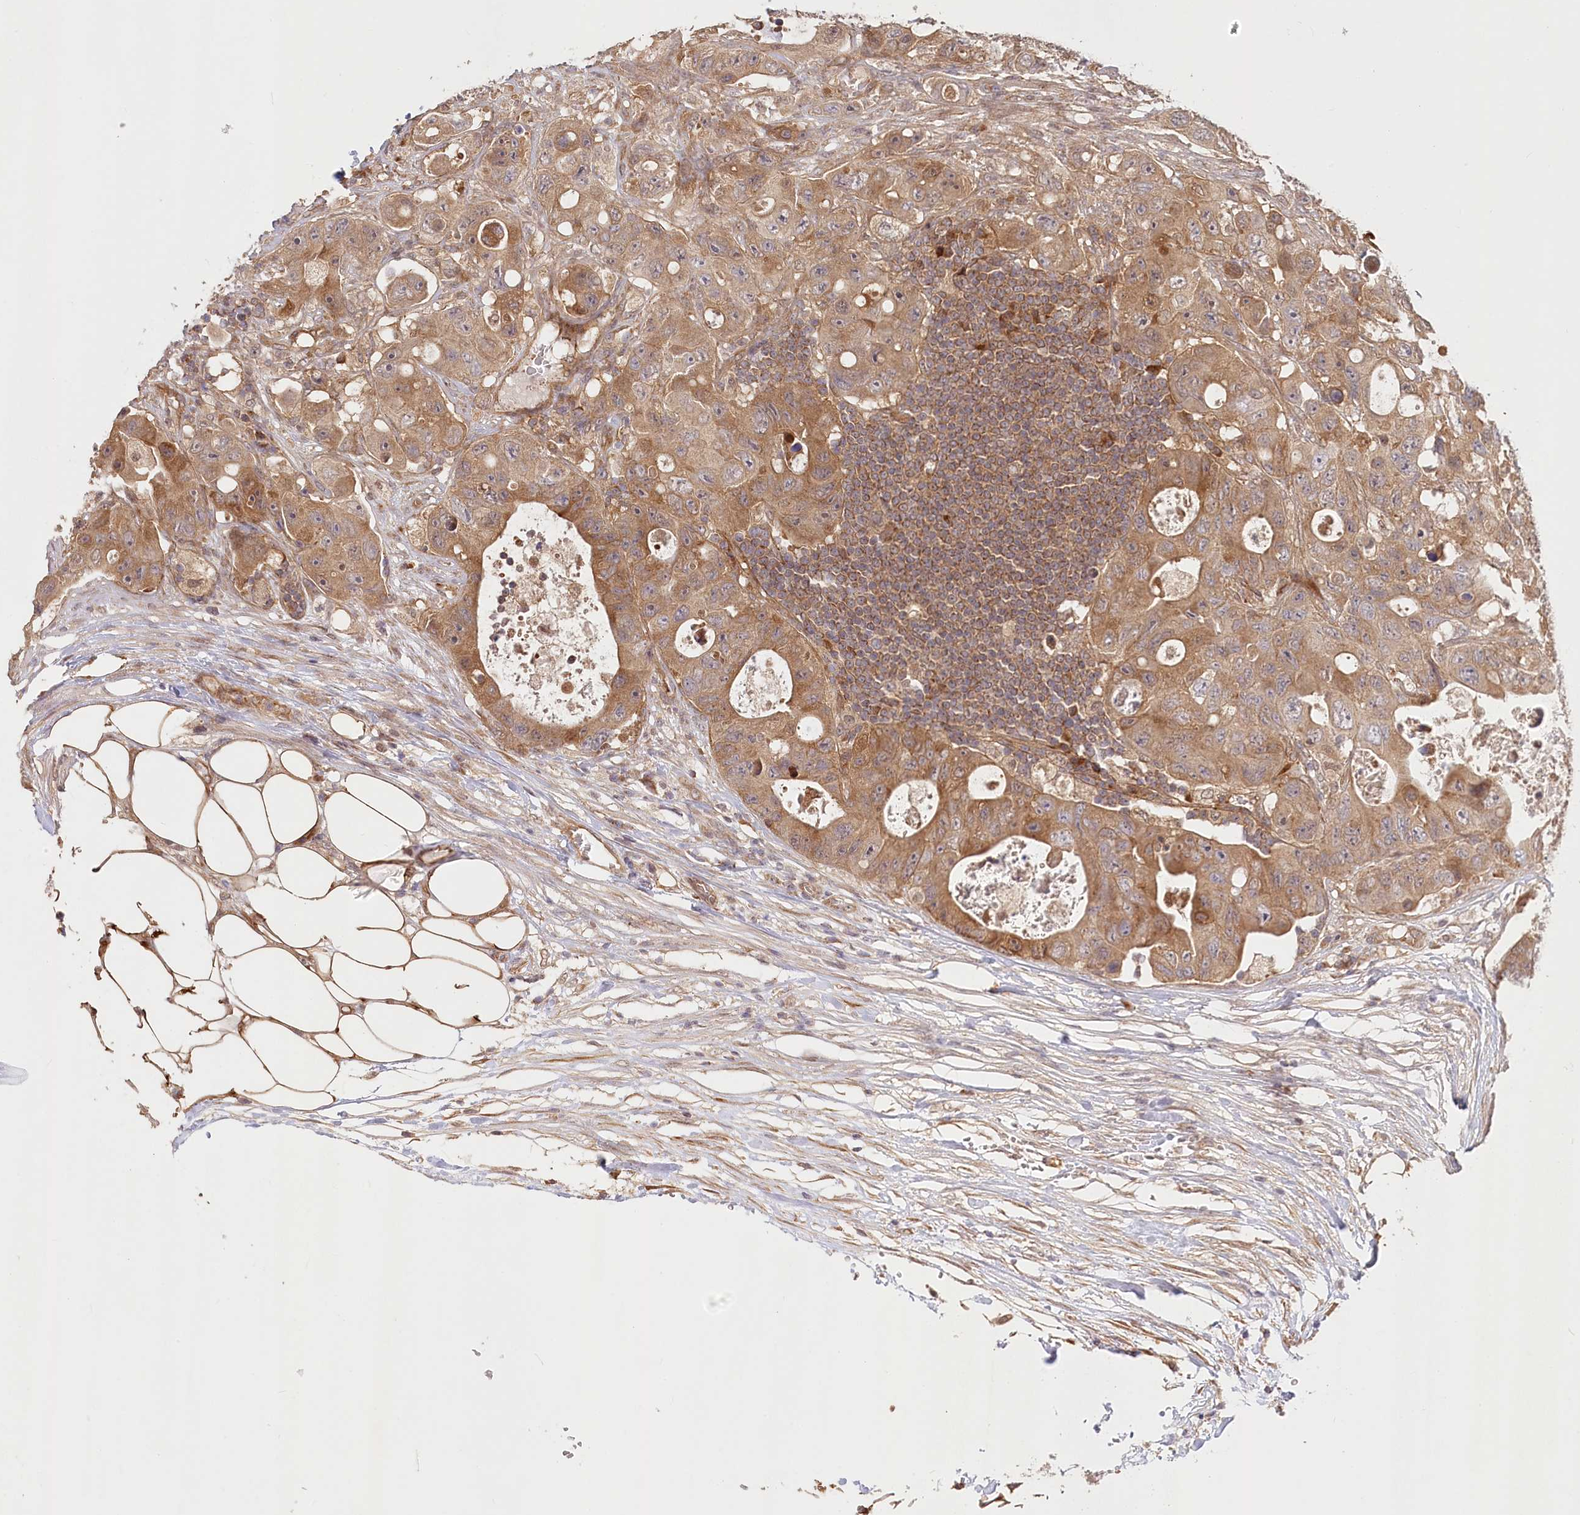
{"staining": {"intensity": "moderate", "quantity": ">75%", "location": "cytoplasmic/membranous"}, "tissue": "colorectal cancer", "cell_type": "Tumor cells", "image_type": "cancer", "snomed": [{"axis": "morphology", "description": "Adenocarcinoma, NOS"}, {"axis": "topography", "description": "Colon"}], "caption": "DAB immunohistochemical staining of human adenocarcinoma (colorectal) reveals moderate cytoplasmic/membranous protein positivity in approximately >75% of tumor cells.", "gene": "CEP70", "patient": {"sex": "female", "age": 46}}